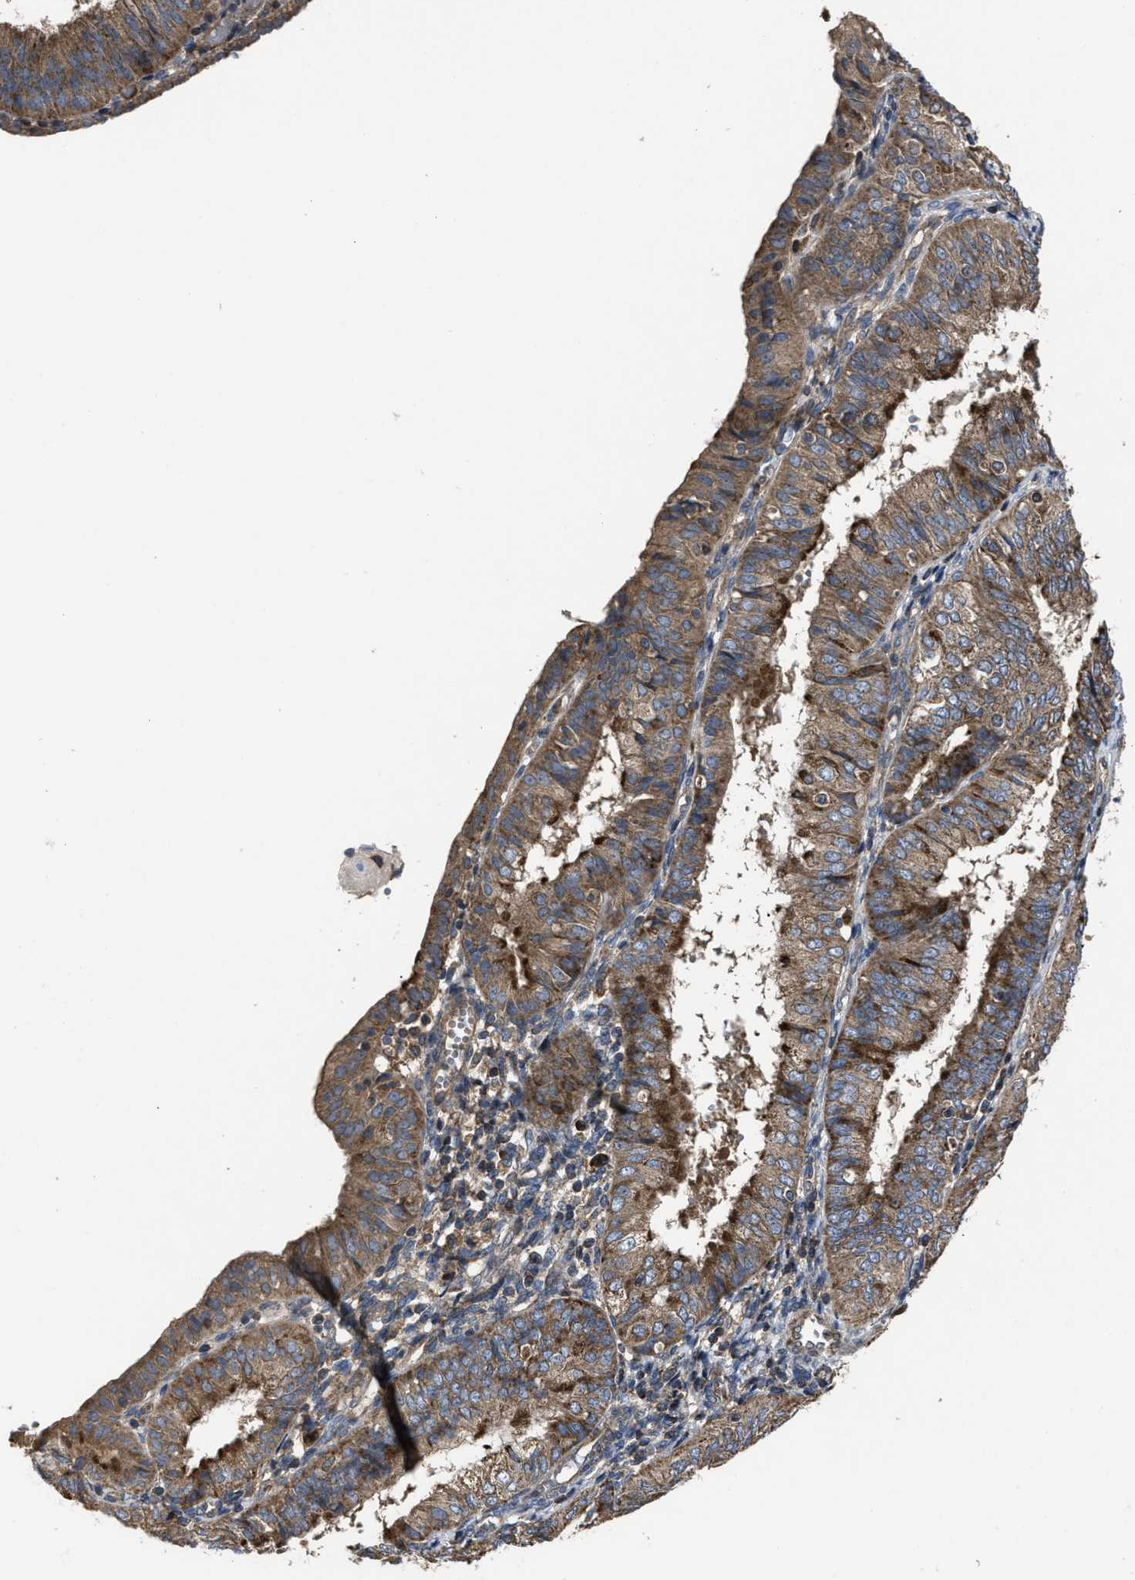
{"staining": {"intensity": "moderate", "quantity": ">75%", "location": "cytoplasmic/membranous"}, "tissue": "endometrial cancer", "cell_type": "Tumor cells", "image_type": "cancer", "snomed": [{"axis": "morphology", "description": "Adenocarcinoma, NOS"}, {"axis": "topography", "description": "Endometrium"}], "caption": "Brown immunohistochemical staining in human endometrial cancer exhibits moderate cytoplasmic/membranous positivity in about >75% of tumor cells.", "gene": "PASK", "patient": {"sex": "female", "age": 58}}